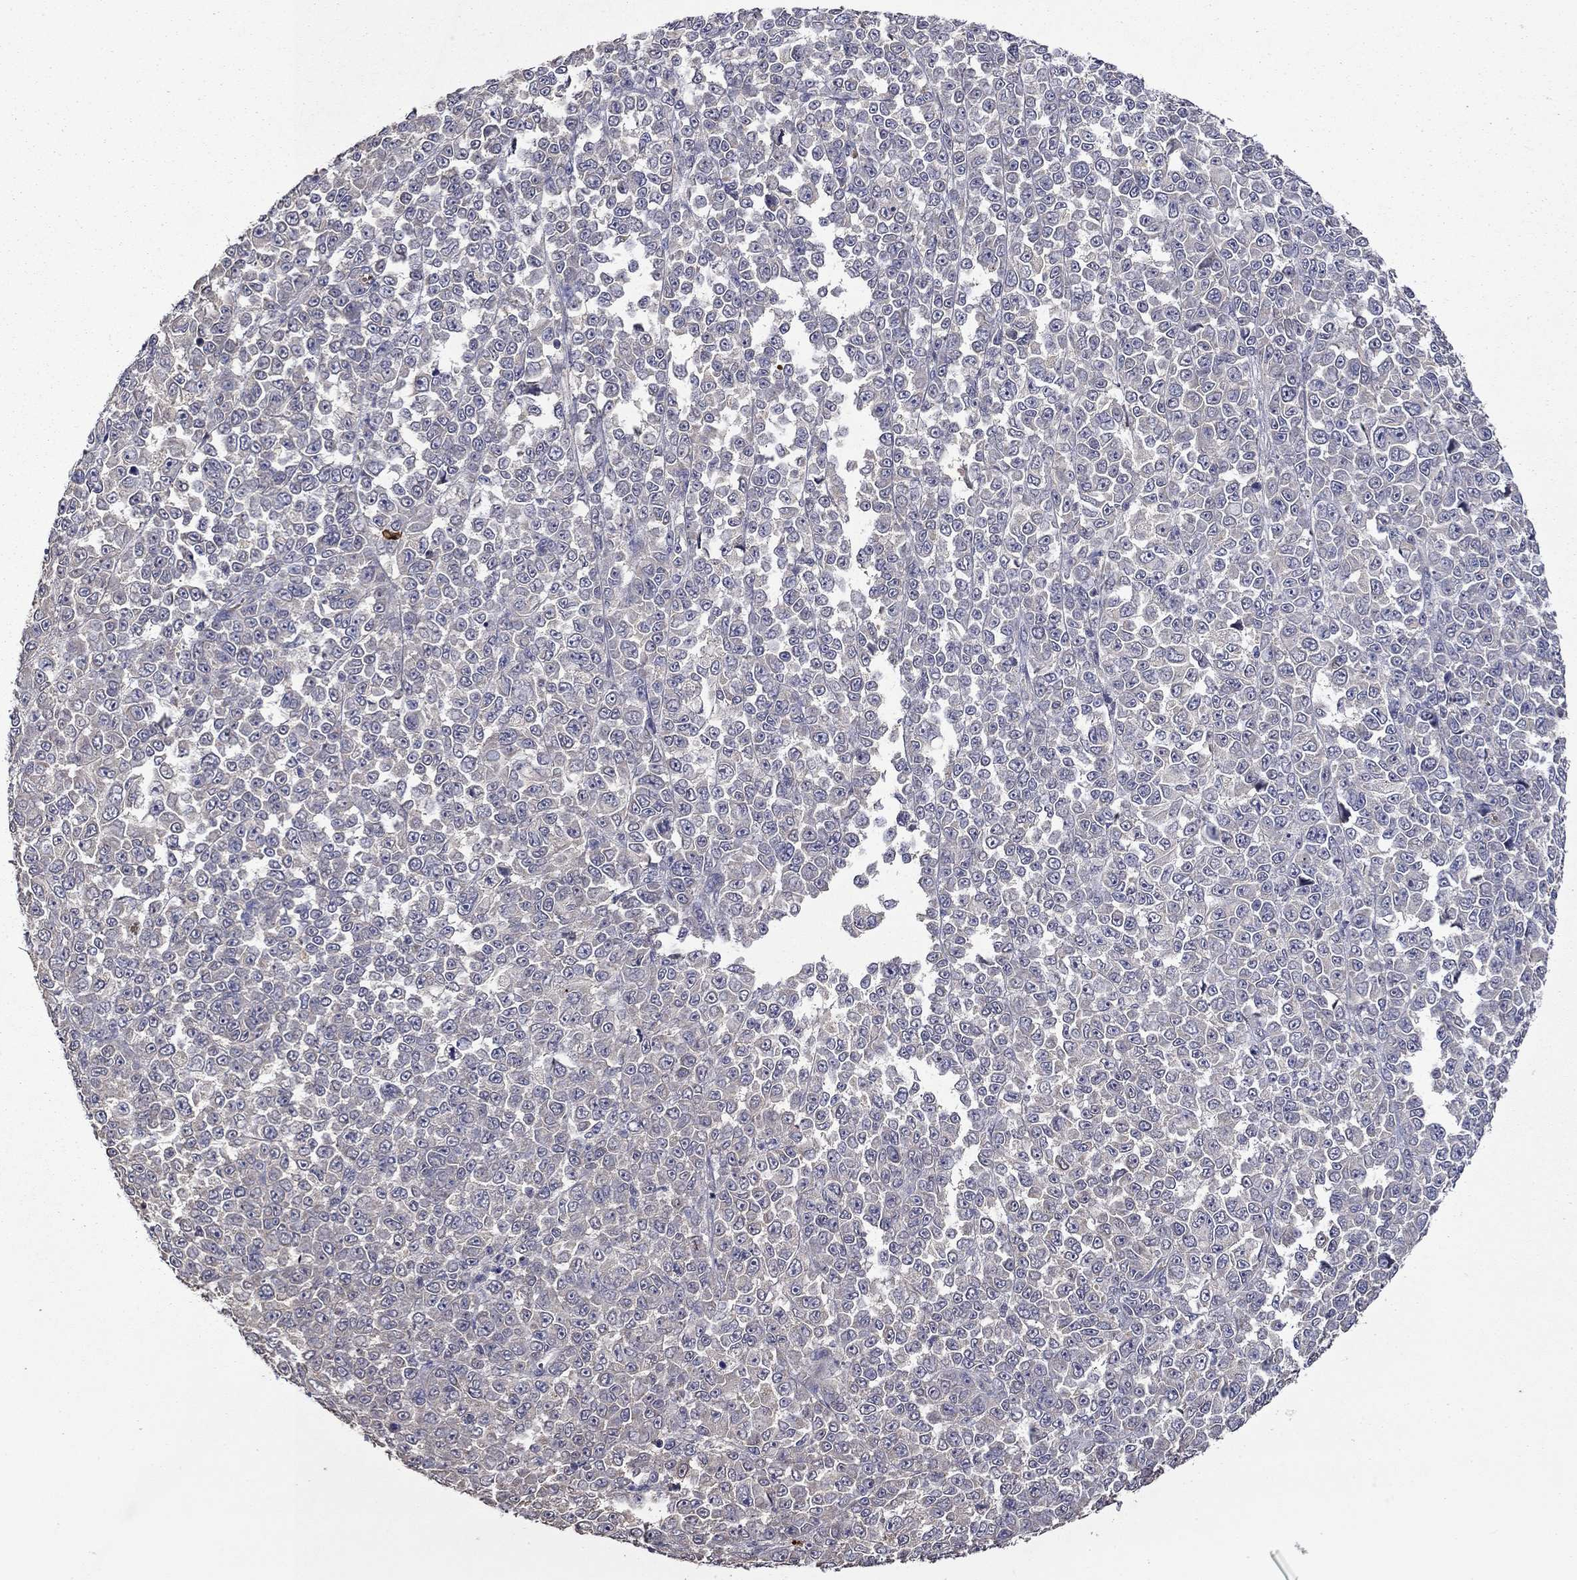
{"staining": {"intensity": "negative", "quantity": "none", "location": "none"}, "tissue": "melanoma", "cell_type": "Tumor cells", "image_type": "cancer", "snomed": [{"axis": "morphology", "description": "Malignant melanoma, NOS"}, {"axis": "topography", "description": "Skin"}], "caption": "Image shows no significant protein positivity in tumor cells of malignant melanoma.", "gene": "SATB1", "patient": {"sex": "female", "age": 95}}